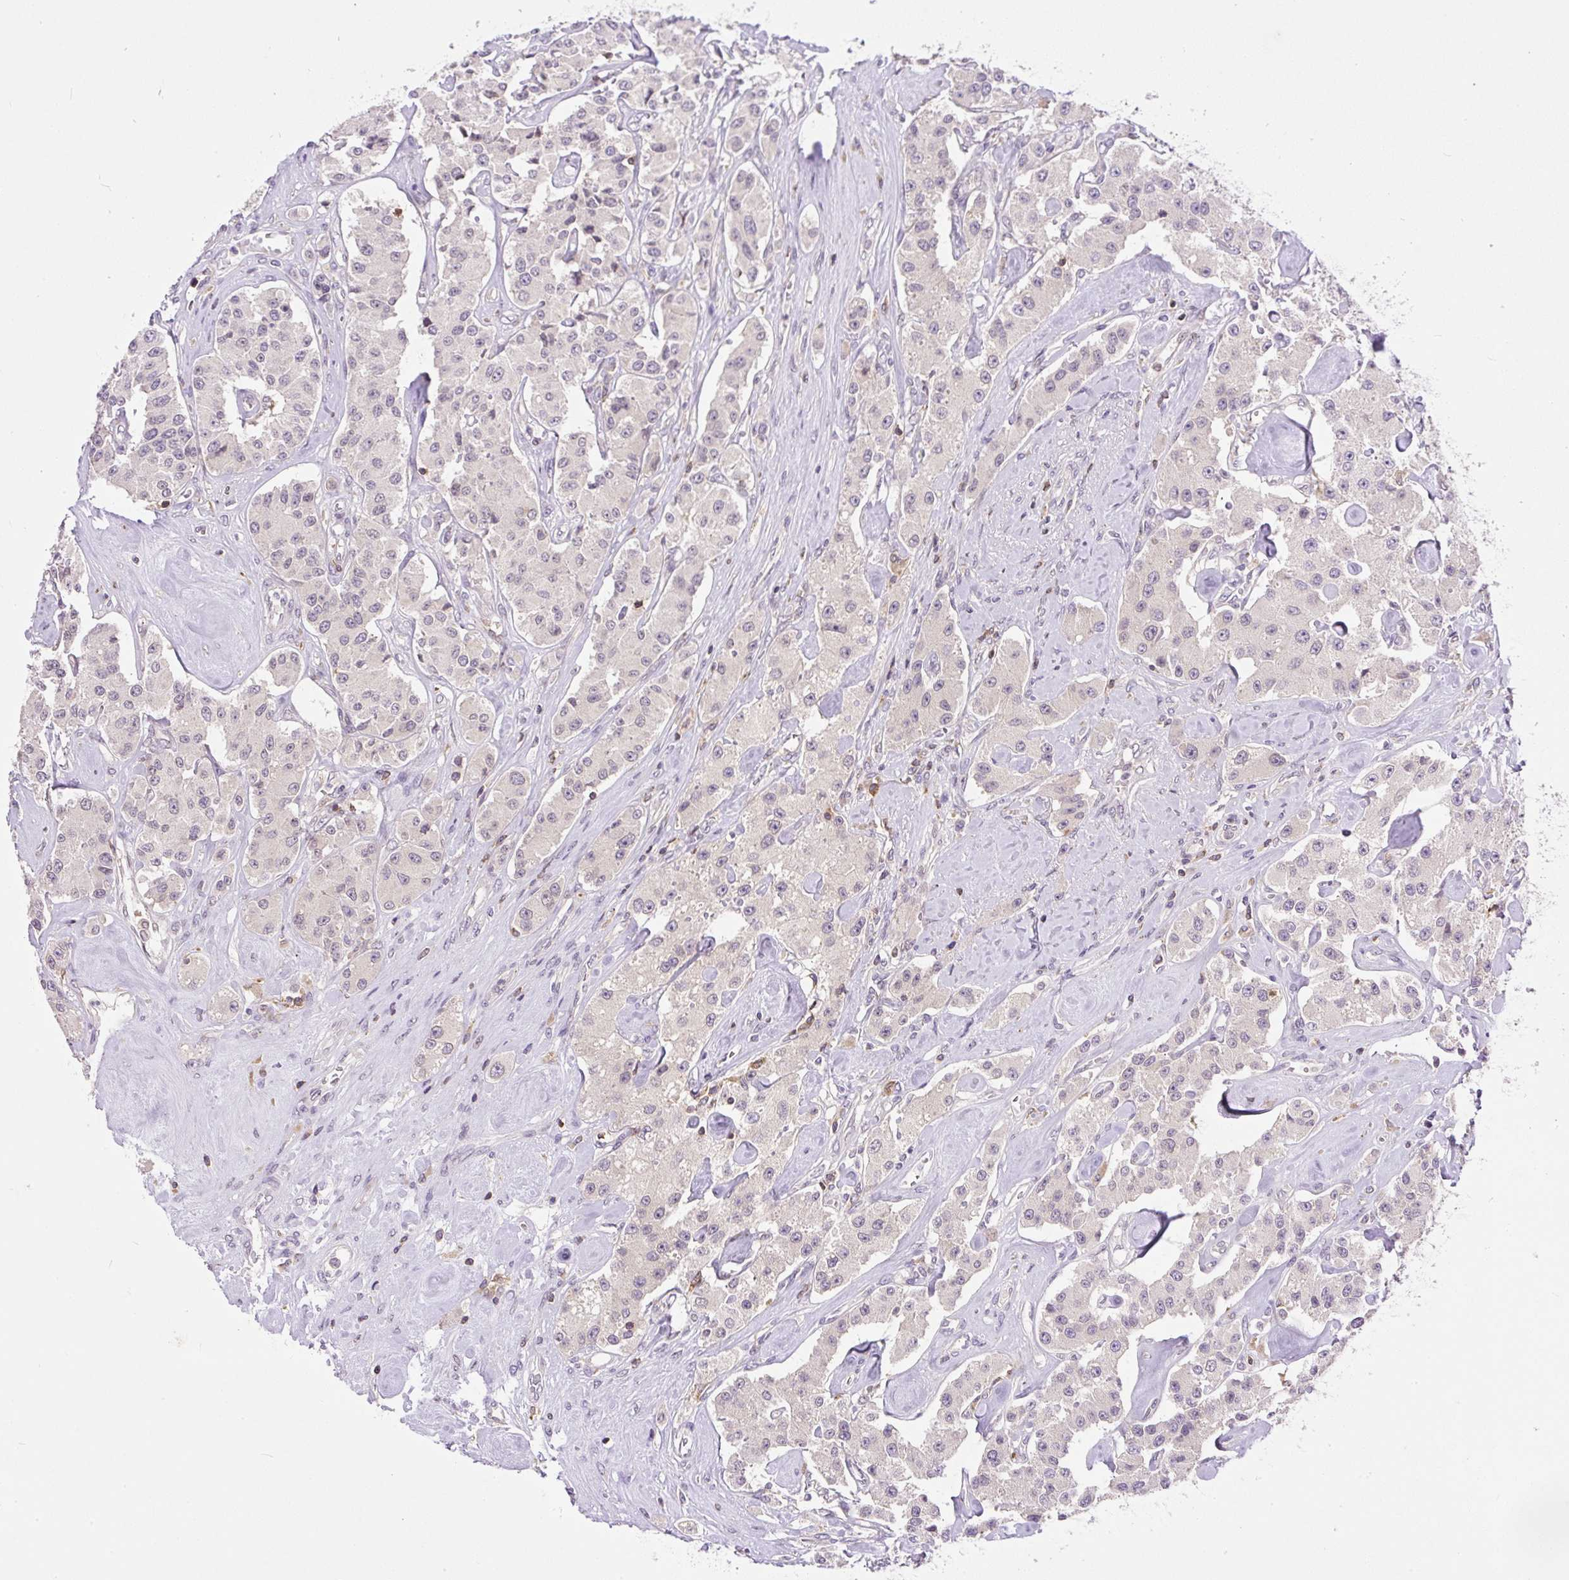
{"staining": {"intensity": "negative", "quantity": "none", "location": "none"}, "tissue": "carcinoid", "cell_type": "Tumor cells", "image_type": "cancer", "snomed": [{"axis": "morphology", "description": "Carcinoid, malignant, NOS"}, {"axis": "topography", "description": "Pancreas"}], "caption": "High magnification brightfield microscopy of malignant carcinoid stained with DAB (brown) and counterstained with hematoxylin (blue): tumor cells show no significant expression.", "gene": "CARD11", "patient": {"sex": "male", "age": 41}}